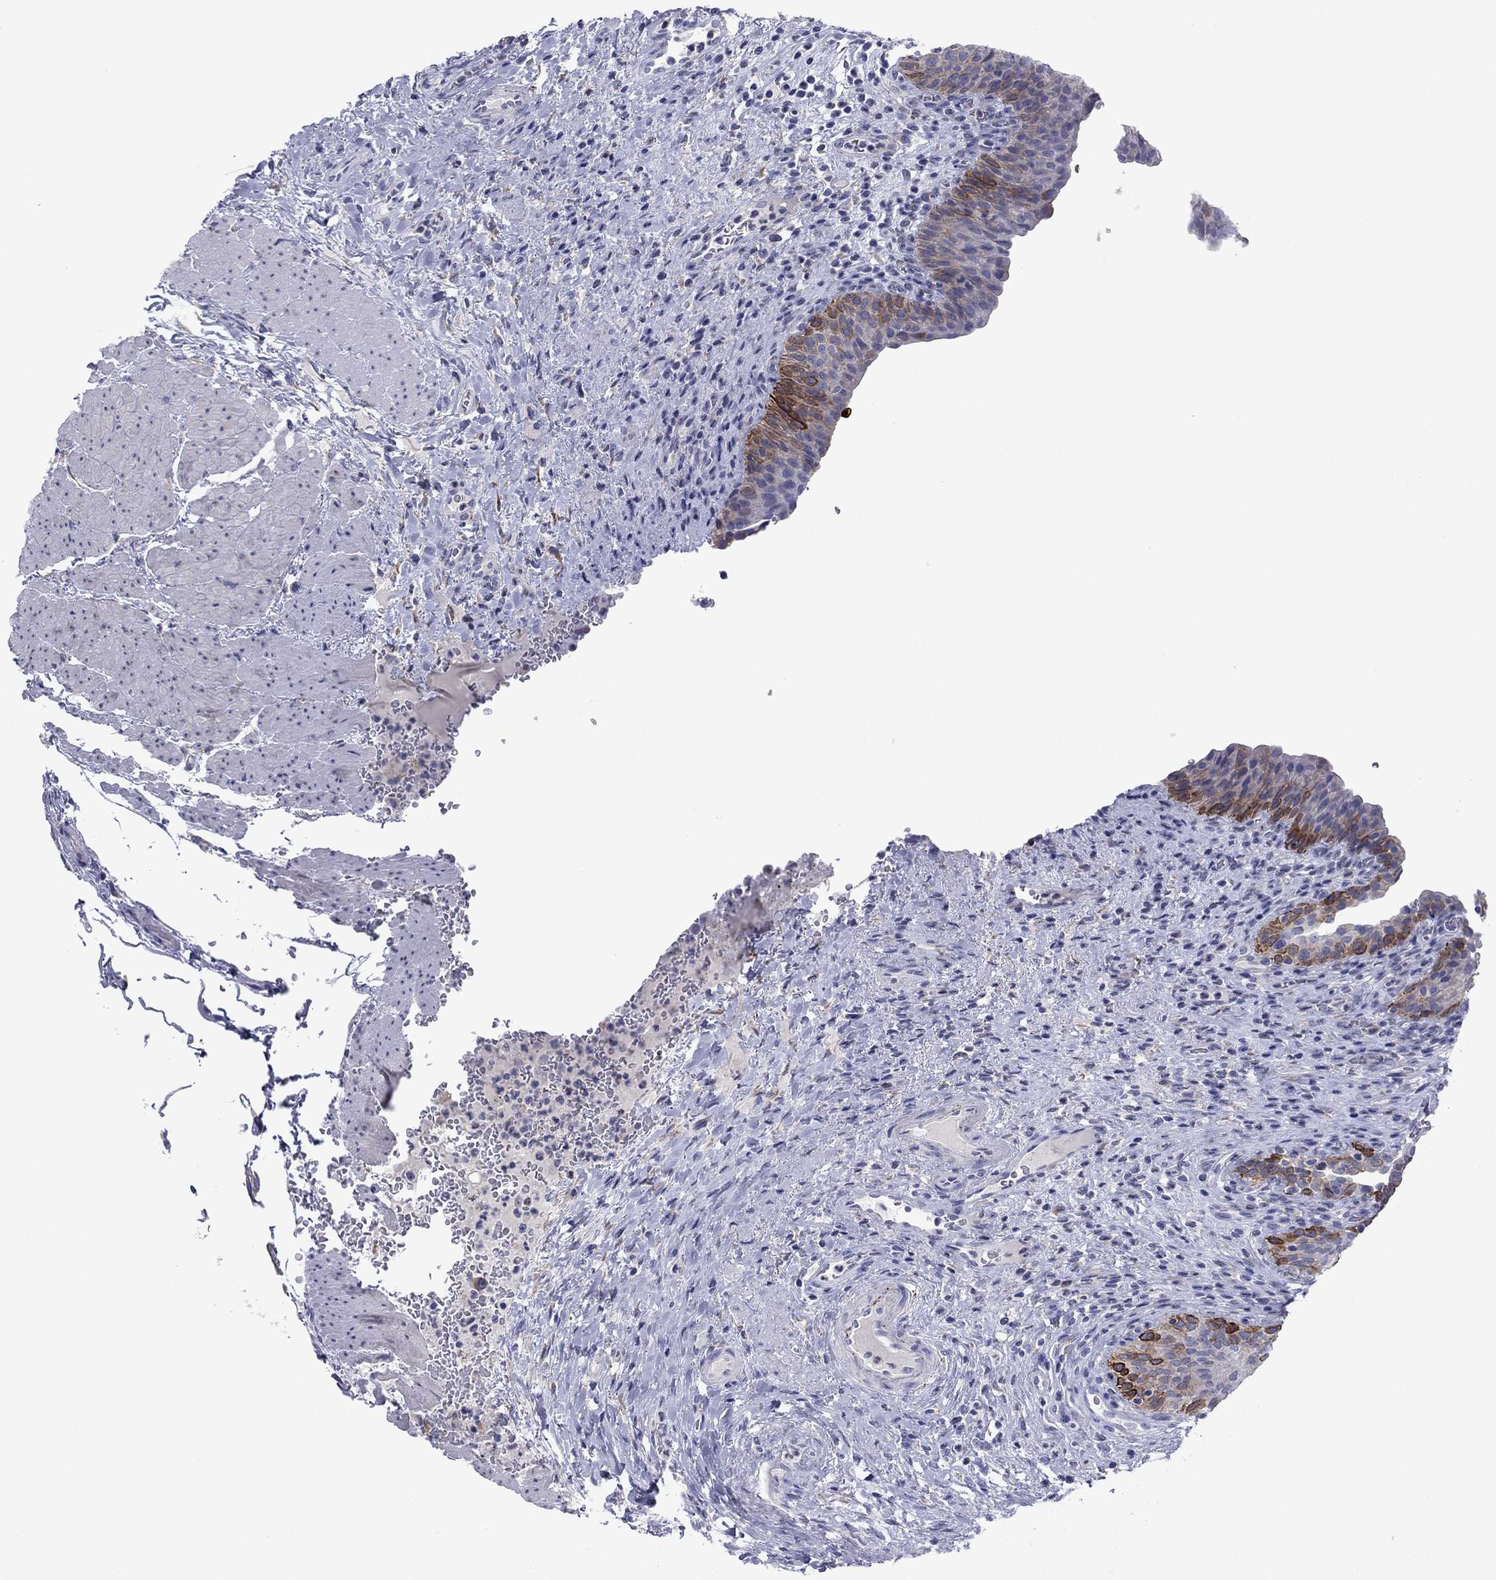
{"staining": {"intensity": "strong", "quantity": "25%-75%", "location": "cytoplasmic/membranous,nuclear"}, "tissue": "urinary bladder", "cell_type": "Urothelial cells", "image_type": "normal", "snomed": [{"axis": "morphology", "description": "Normal tissue, NOS"}, {"axis": "topography", "description": "Urinary bladder"}], "caption": "Strong cytoplasmic/membranous,nuclear expression for a protein is identified in about 25%-75% of urothelial cells of normal urinary bladder using IHC.", "gene": "TMPRSS11A", "patient": {"sex": "male", "age": 66}}